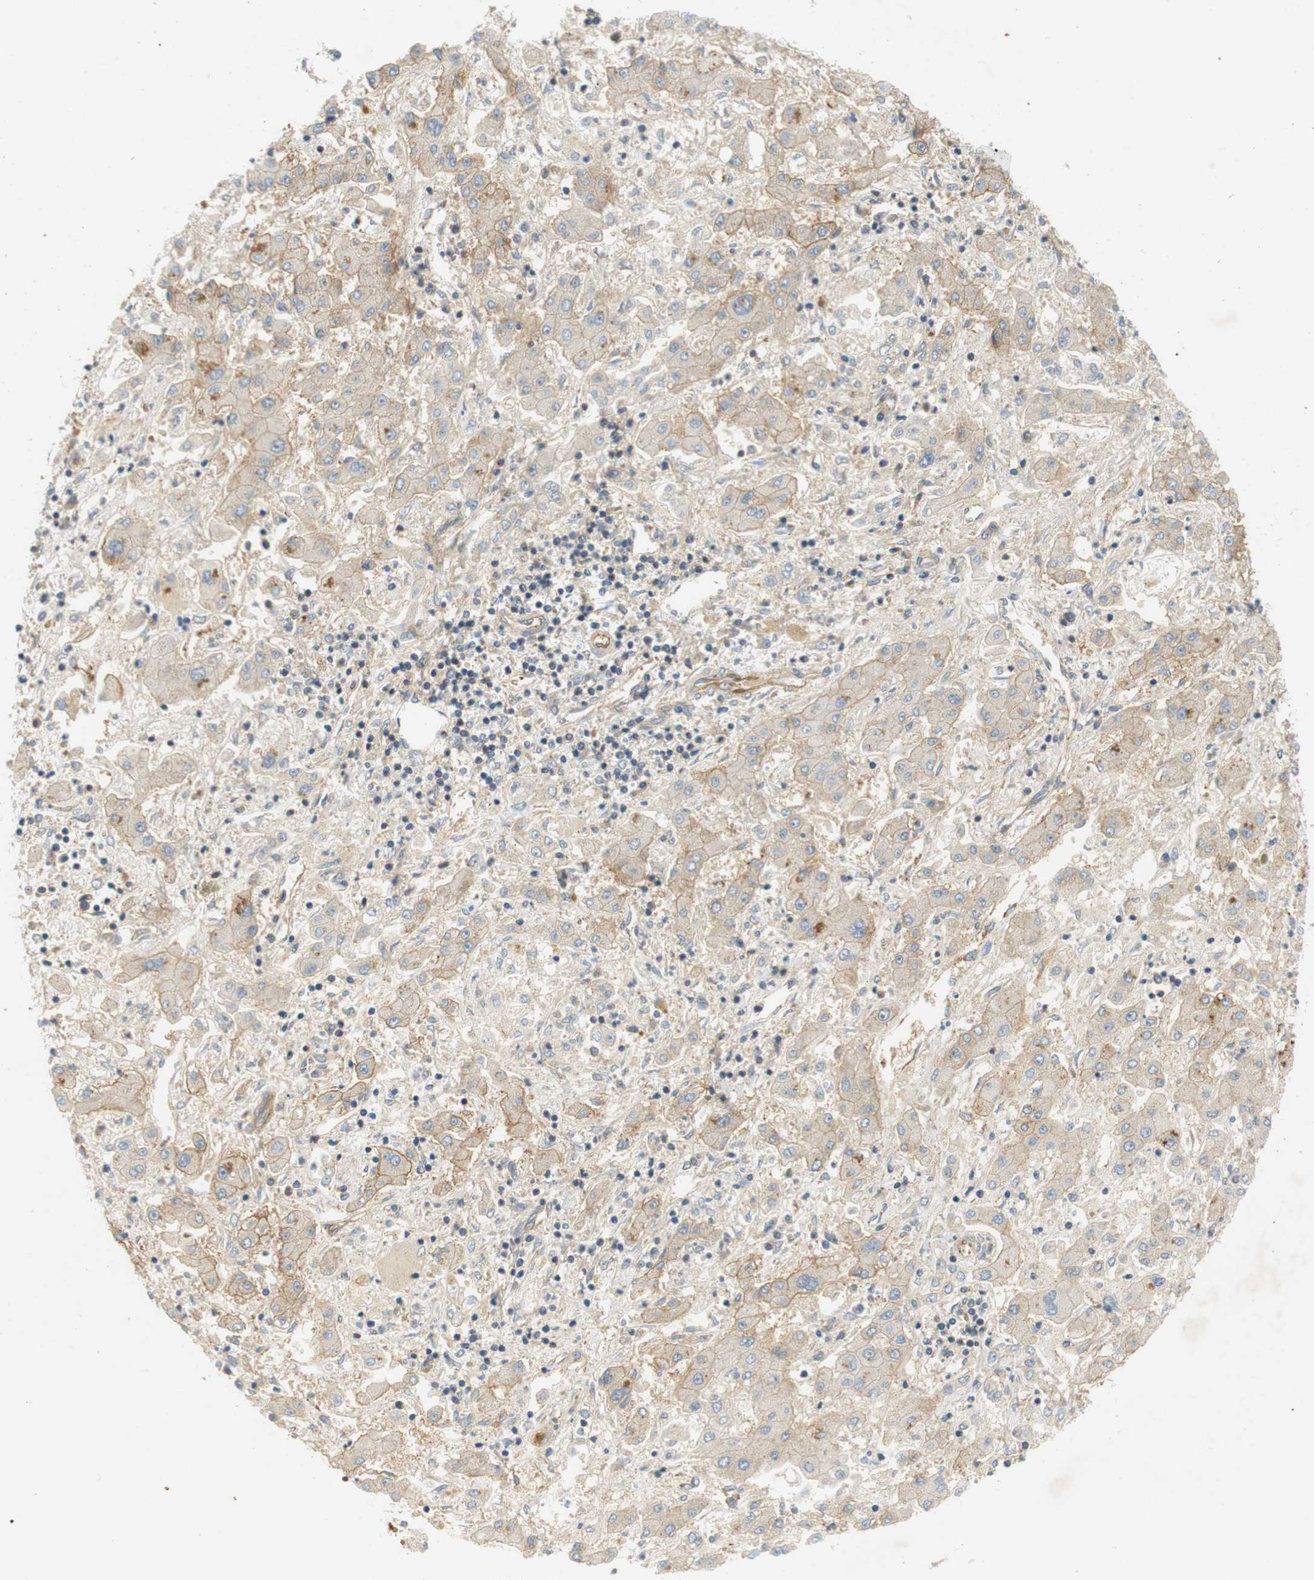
{"staining": {"intensity": "weak", "quantity": "25%-75%", "location": "cytoplasmic/membranous"}, "tissue": "liver cancer", "cell_type": "Tumor cells", "image_type": "cancer", "snomed": [{"axis": "morphology", "description": "Cholangiocarcinoma"}, {"axis": "topography", "description": "Liver"}], "caption": "Immunohistochemistry (IHC) (DAB) staining of liver cancer (cholangiocarcinoma) demonstrates weak cytoplasmic/membranous protein positivity in about 25%-75% of tumor cells.", "gene": "SH3GLB1", "patient": {"sex": "male", "age": 50}}